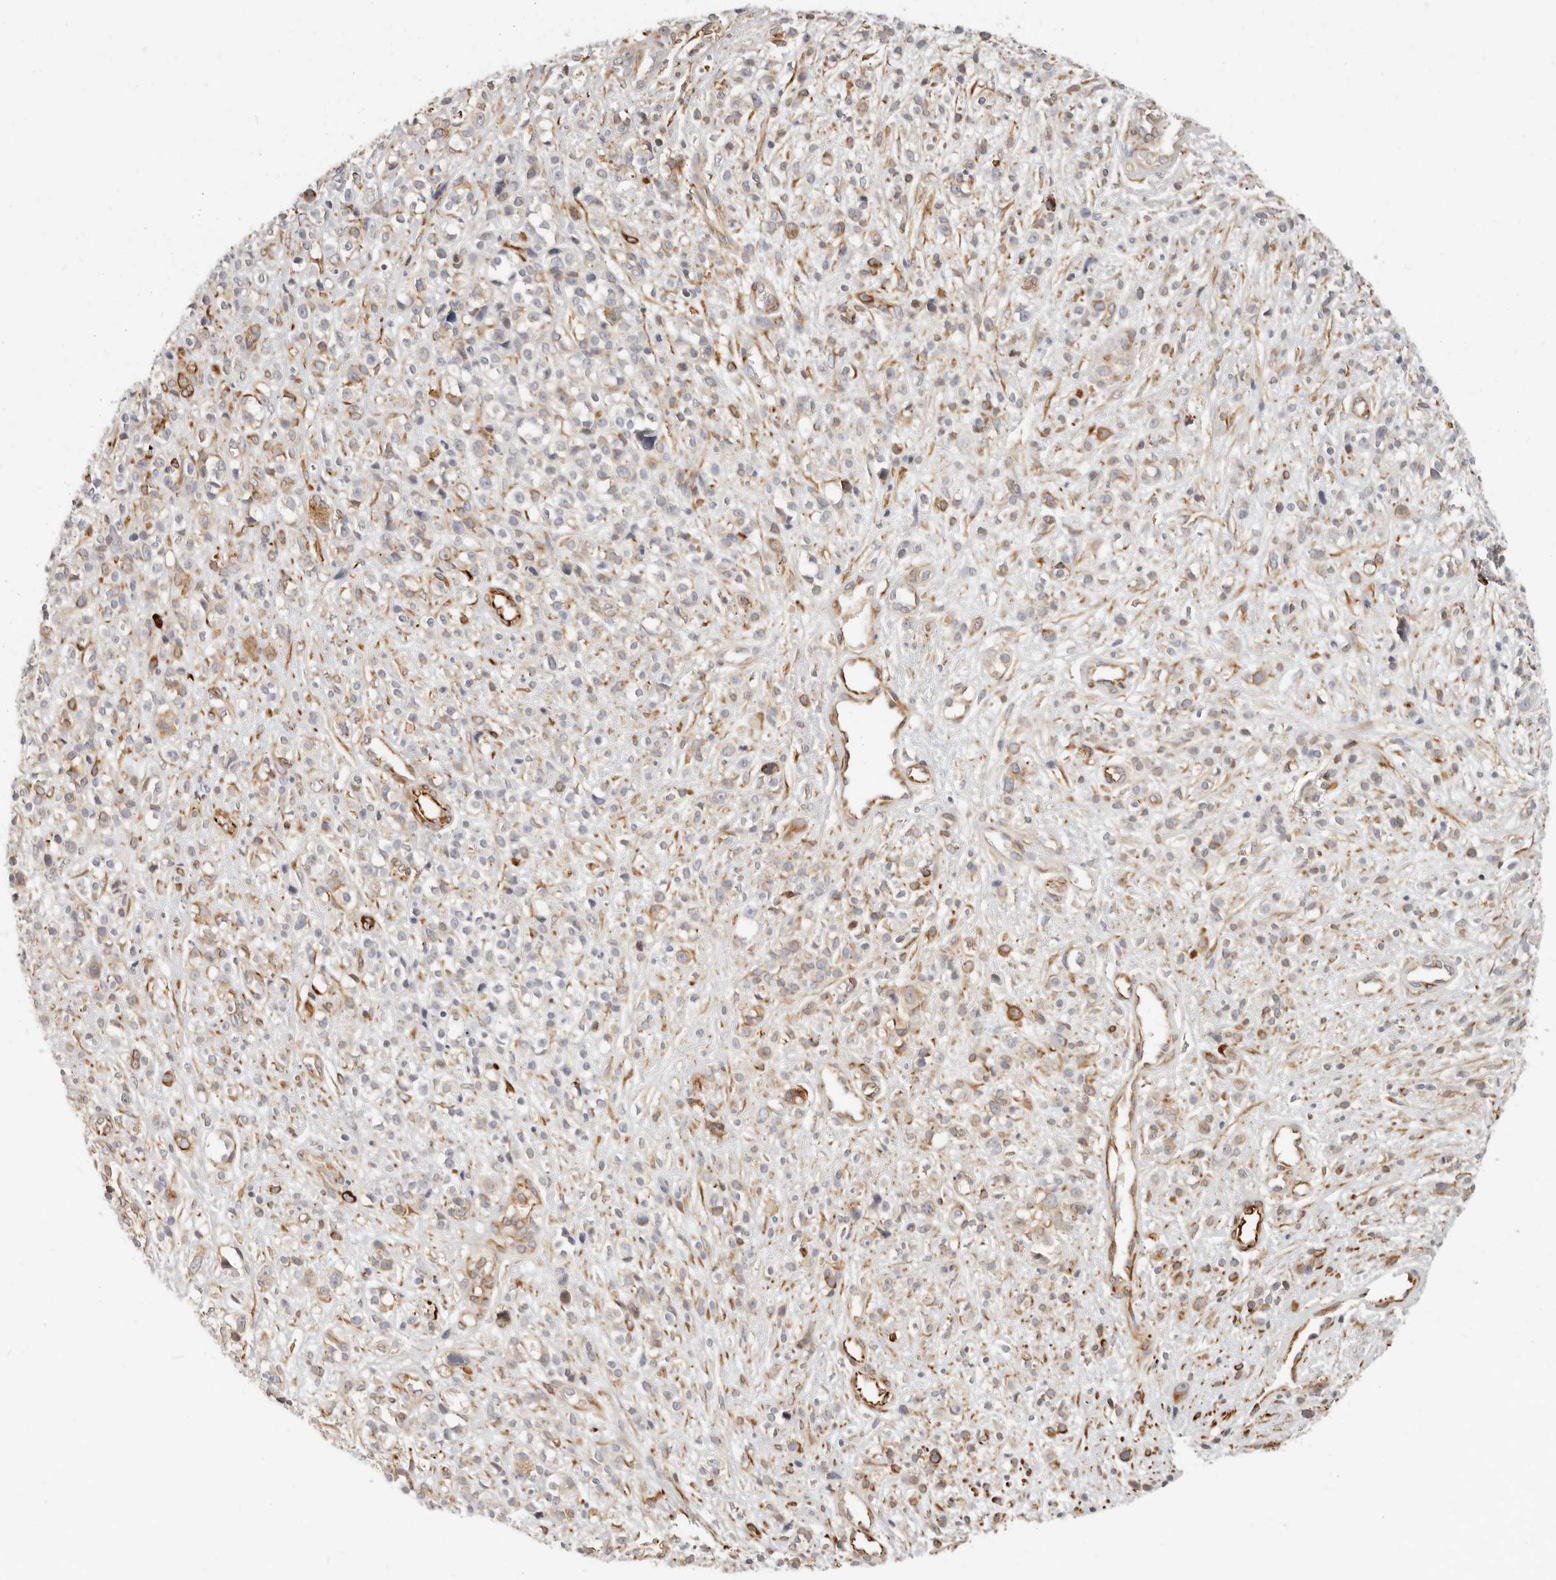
{"staining": {"intensity": "moderate", "quantity": "<25%", "location": "cytoplasmic/membranous"}, "tissue": "melanoma", "cell_type": "Tumor cells", "image_type": "cancer", "snomed": [{"axis": "morphology", "description": "Malignant melanoma, NOS"}, {"axis": "topography", "description": "Skin"}], "caption": "This is a histology image of immunohistochemistry staining of melanoma, which shows moderate staining in the cytoplasmic/membranous of tumor cells.", "gene": "SASS6", "patient": {"sex": "female", "age": 55}}